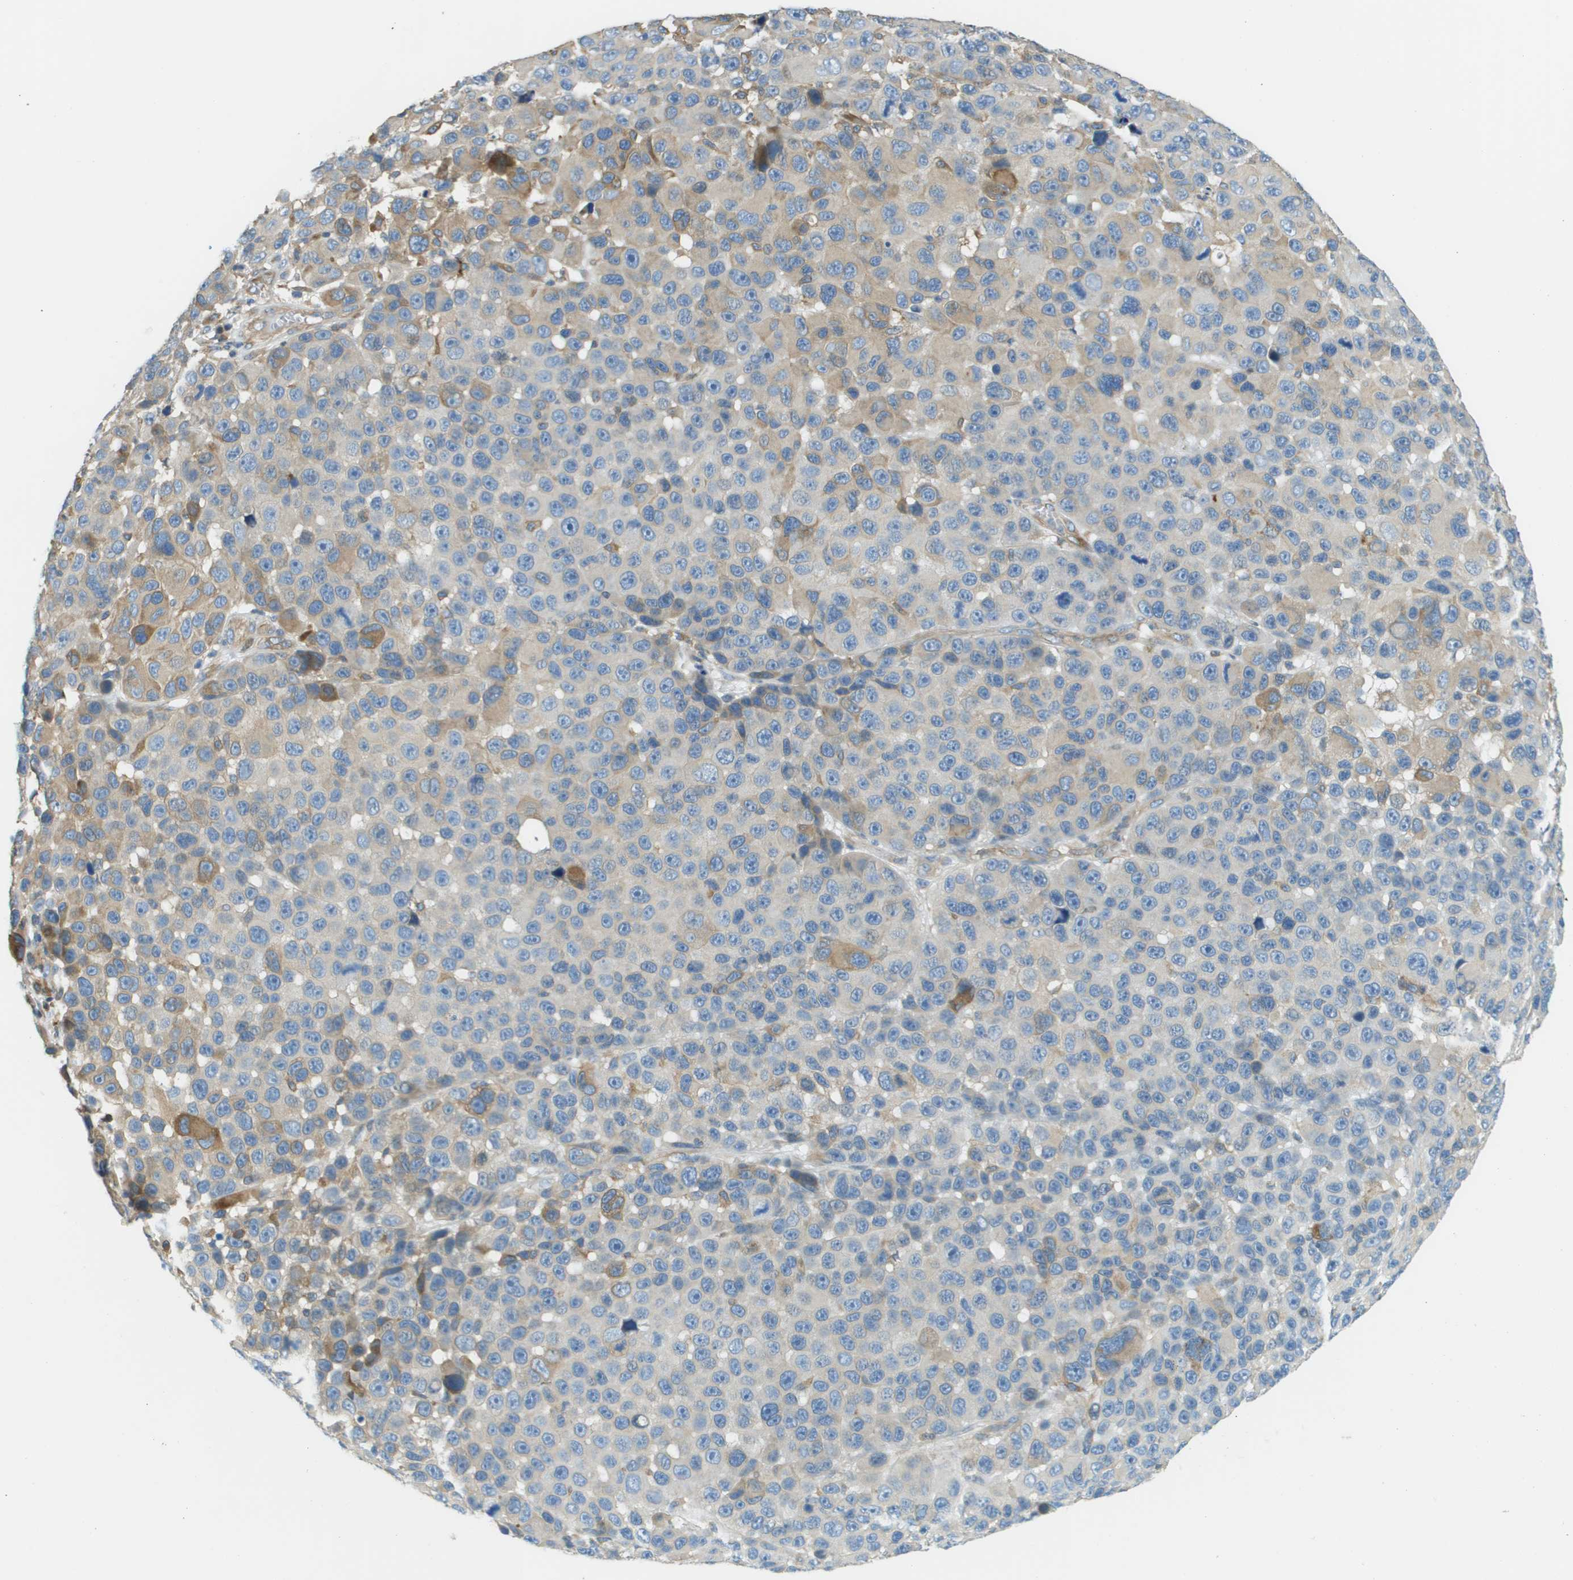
{"staining": {"intensity": "negative", "quantity": "none", "location": "none"}, "tissue": "melanoma", "cell_type": "Tumor cells", "image_type": "cancer", "snomed": [{"axis": "morphology", "description": "Malignant melanoma, NOS"}, {"axis": "topography", "description": "Skin"}], "caption": "Malignant melanoma was stained to show a protein in brown. There is no significant staining in tumor cells.", "gene": "DNAJB11", "patient": {"sex": "male", "age": 53}}